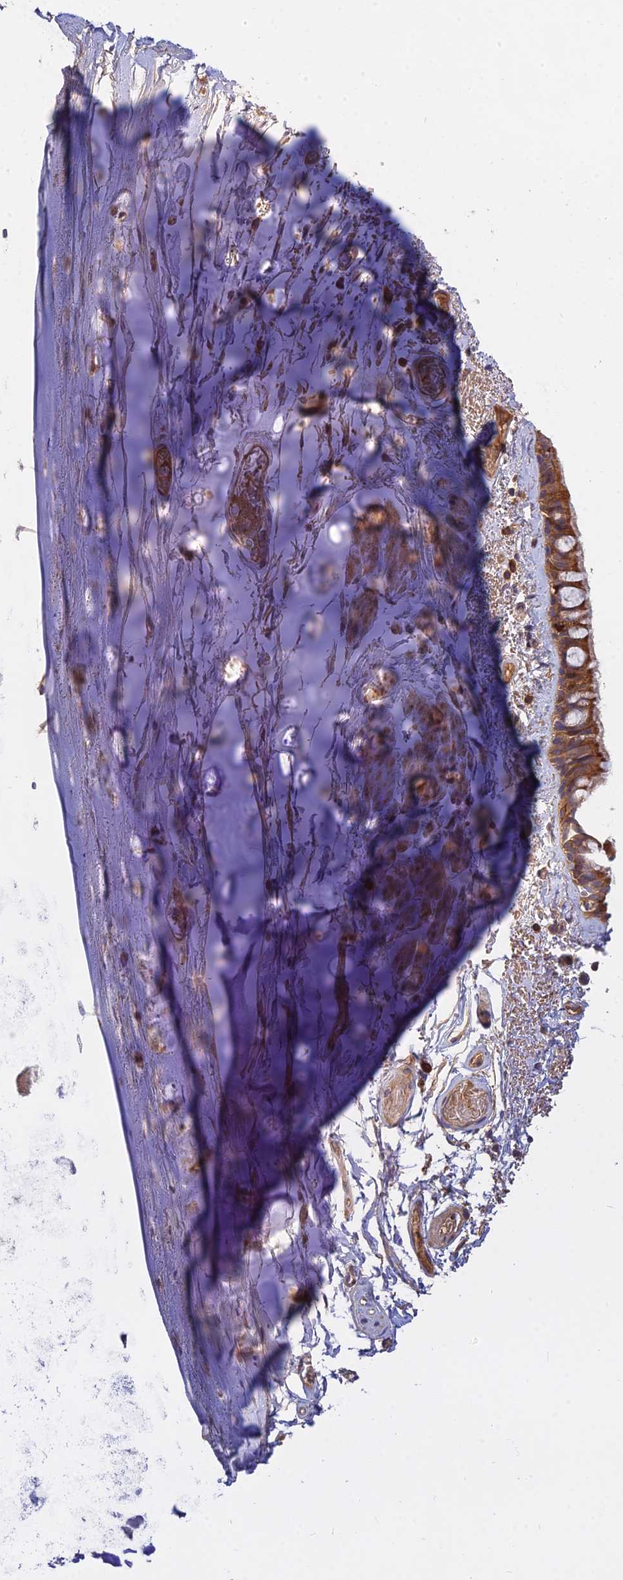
{"staining": {"intensity": "moderate", "quantity": ">75%", "location": "cytoplasmic/membranous"}, "tissue": "bronchus", "cell_type": "Respiratory epithelial cells", "image_type": "normal", "snomed": [{"axis": "morphology", "description": "Normal tissue, NOS"}, {"axis": "topography", "description": "Cartilage tissue"}], "caption": "Moderate cytoplasmic/membranous positivity for a protein is appreciated in approximately >75% of respiratory epithelial cells of benign bronchus using immunohistochemistry (IHC).", "gene": "FAM151B", "patient": {"sex": "male", "age": 63}}